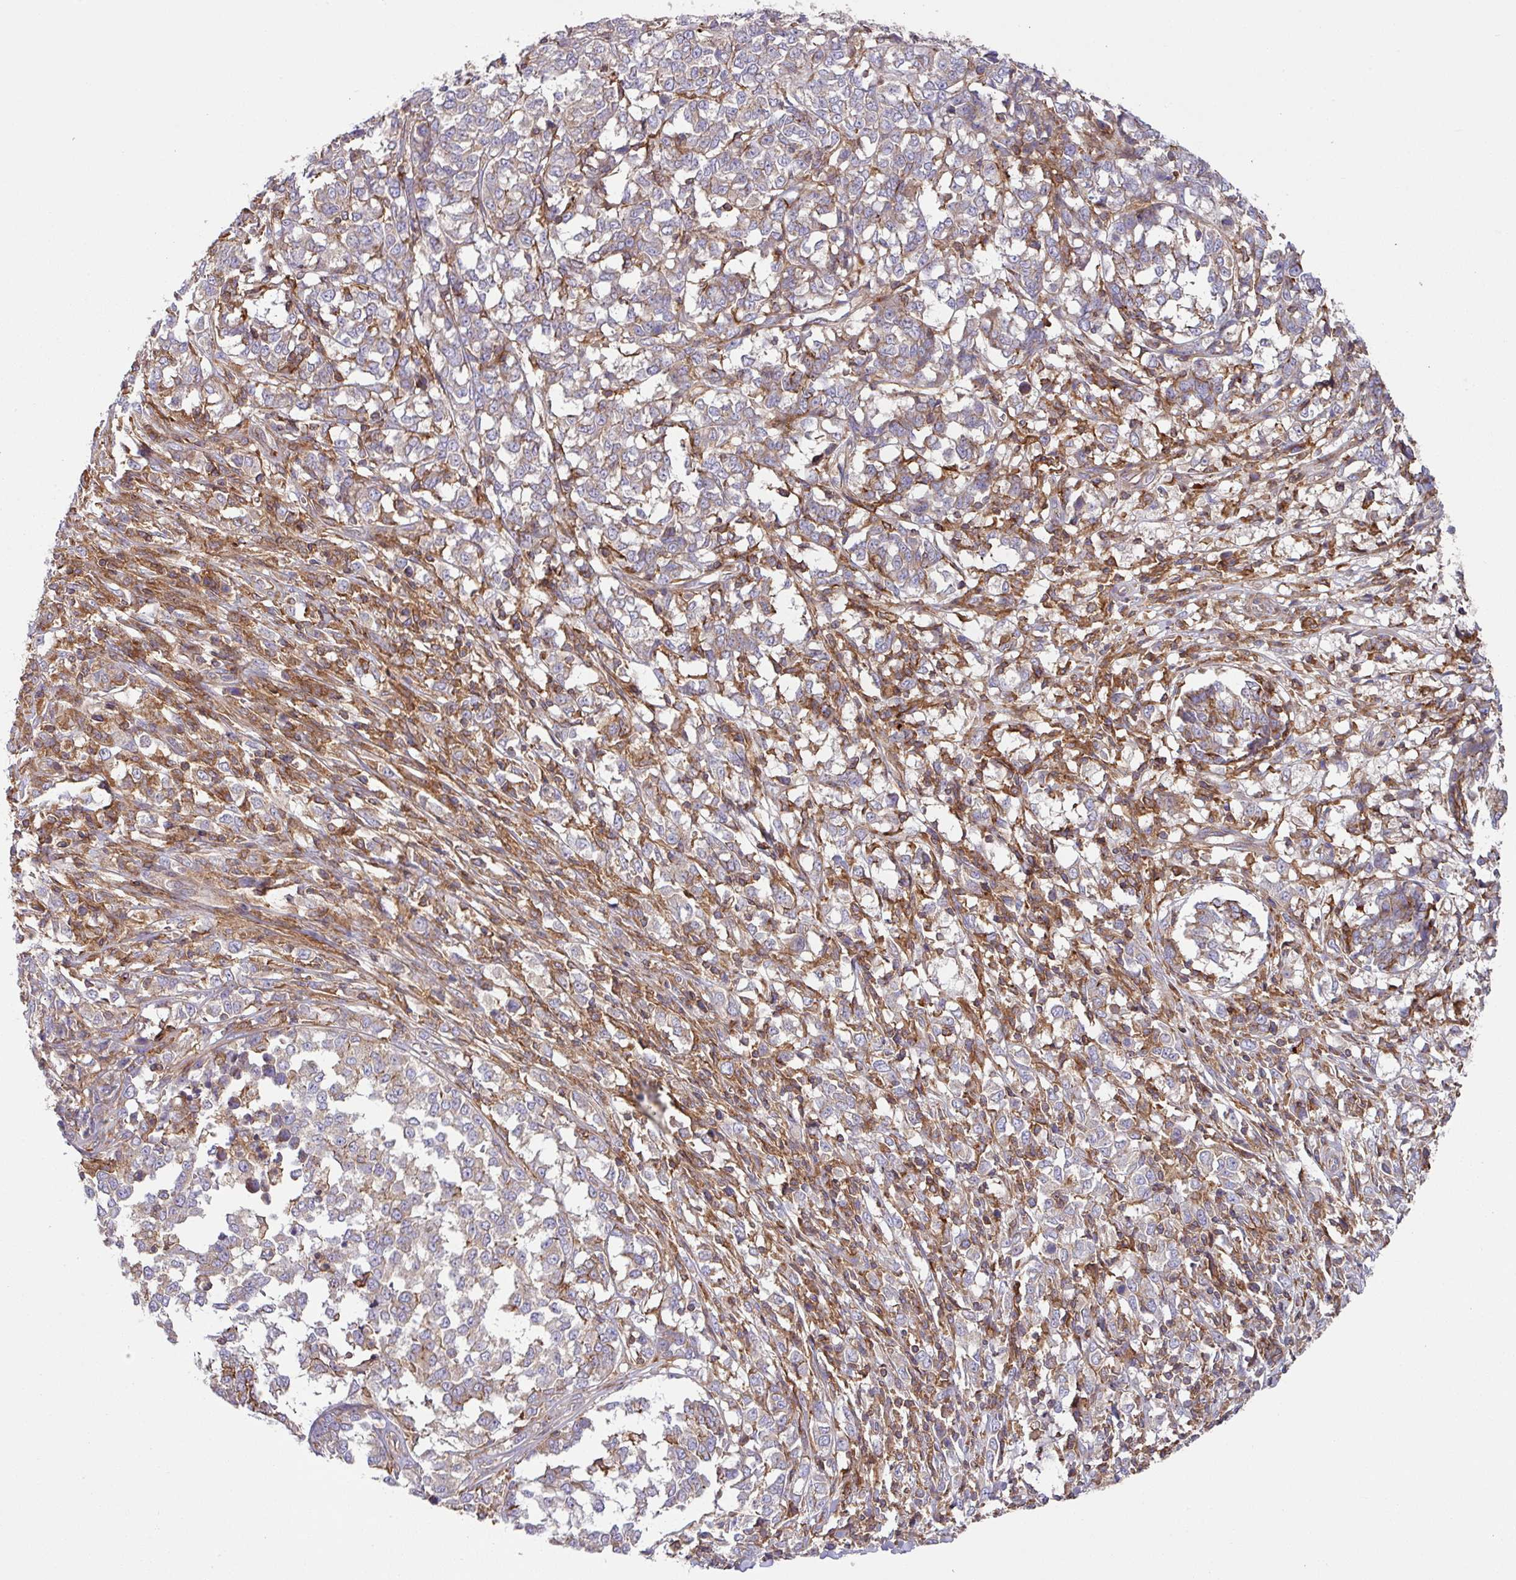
{"staining": {"intensity": "negative", "quantity": "none", "location": "none"}, "tissue": "melanoma", "cell_type": "Tumor cells", "image_type": "cancer", "snomed": [{"axis": "morphology", "description": "Malignant melanoma, NOS"}, {"axis": "topography", "description": "Skin"}], "caption": "Human malignant melanoma stained for a protein using immunohistochemistry (IHC) shows no staining in tumor cells.", "gene": "RIC1", "patient": {"sex": "female", "age": 72}}